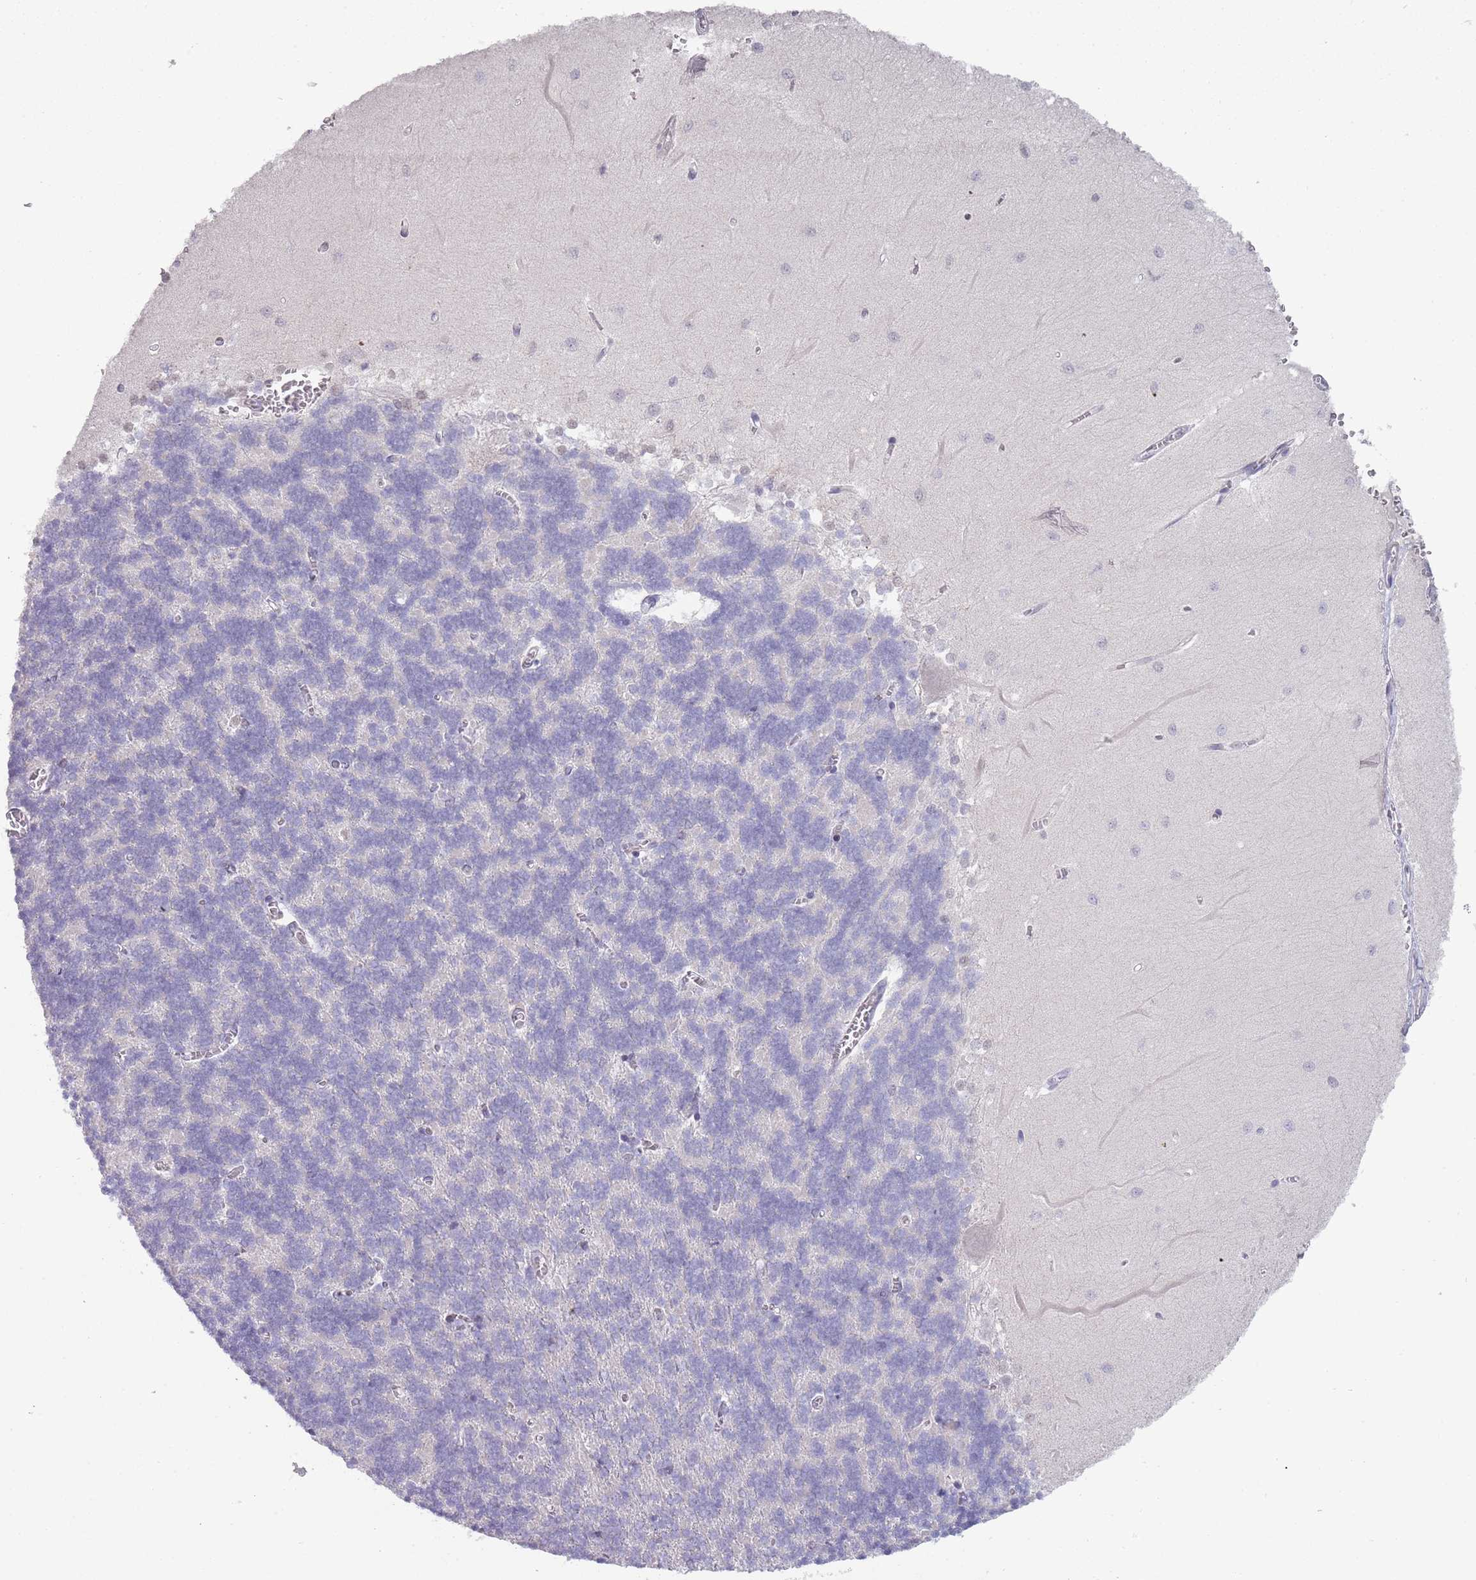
{"staining": {"intensity": "negative", "quantity": "none", "location": "none"}, "tissue": "cerebellum", "cell_type": "Cells in granular layer", "image_type": "normal", "snomed": [{"axis": "morphology", "description": "Normal tissue, NOS"}, {"axis": "topography", "description": "Cerebellum"}], "caption": "This is an immunohistochemistry (IHC) photomicrograph of unremarkable cerebellum. There is no staining in cells in granular layer.", "gene": "ENSG00000271254", "patient": {"sex": "male", "age": 37}}